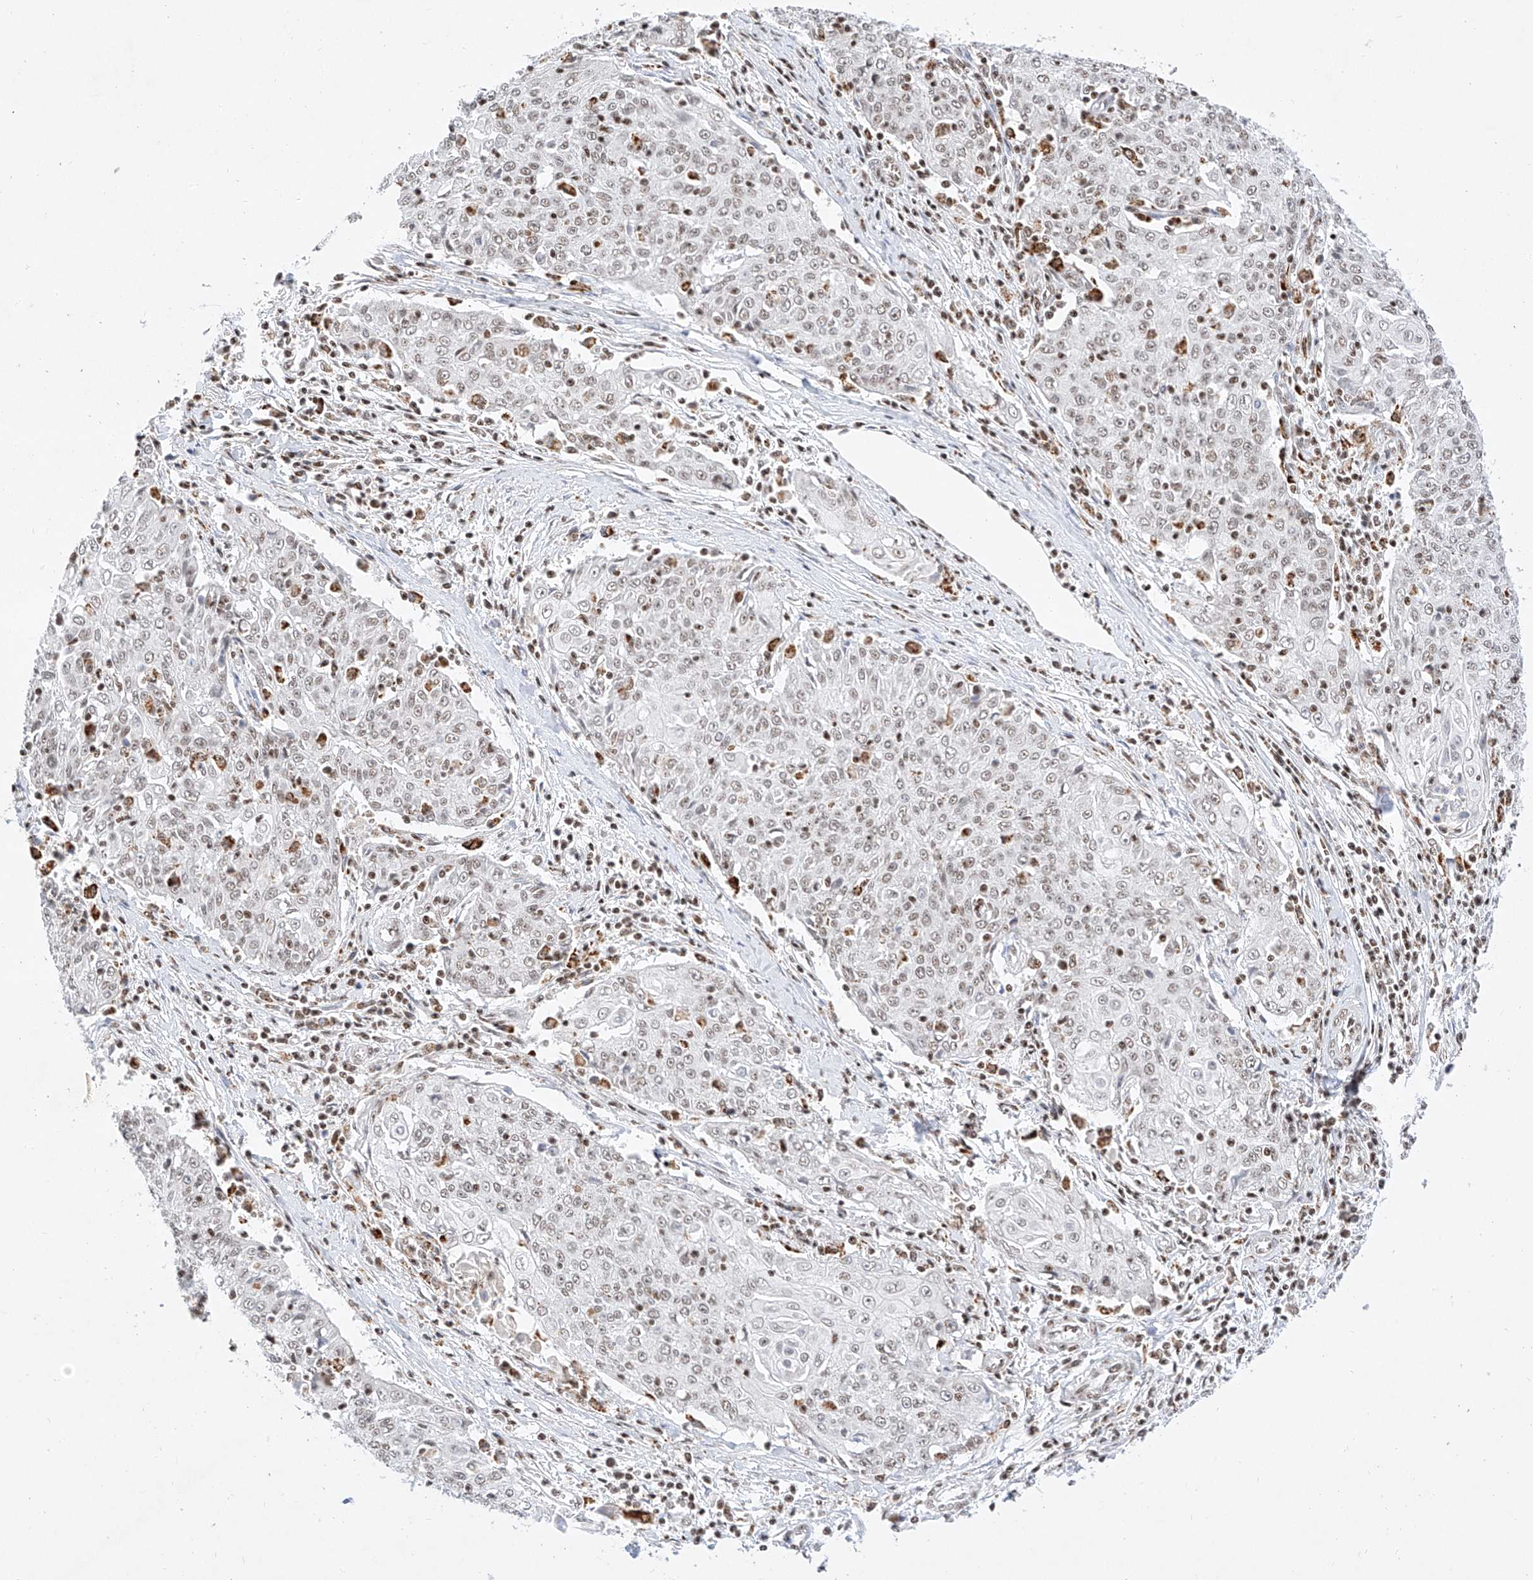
{"staining": {"intensity": "weak", "quantity": "25%-75%", "location": "nuclear"}, "tissue": "cervical cancer", "cell_type": "Tumor cells", "image_type": "cancer", "snomed": [{"axis": "morphology", "description": "Squamous cell carcinoma, NOS"}, {"axis": "topography", "description": "Cervix"}], "caption": "The image exhibits a brown stain indicating the presence of a protein in the nuclear of tumor cells in cervical cancer. The protein is stained brown, and the nuclei are stained in blue (DAB IHC with brightfield microscopy, high magnification).", "gene": "NRF1", "patient": {"sex": "female", "age": 48}}